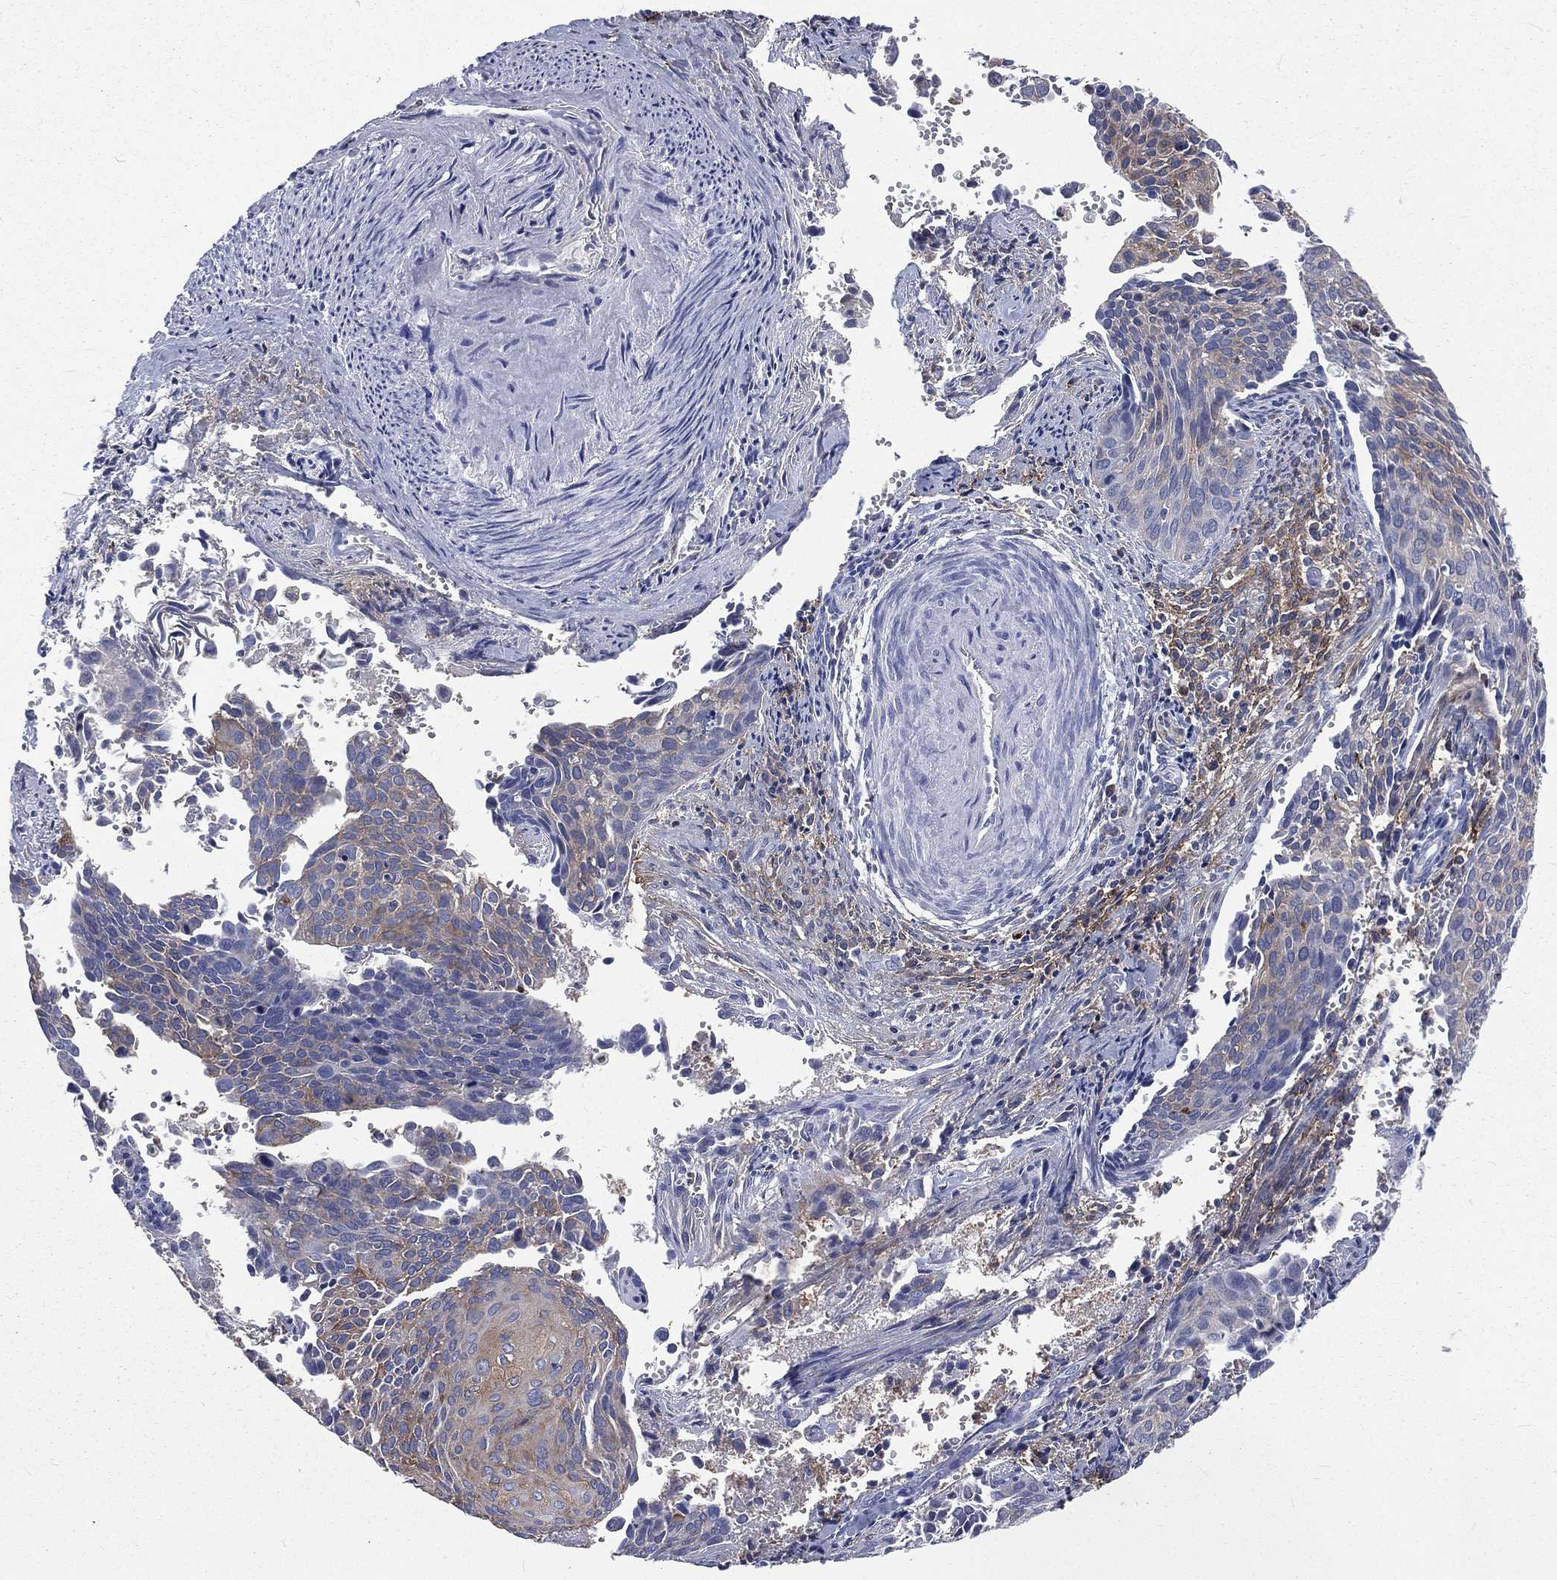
{"staining": {"intensity": "negative", "quantity": "none", "location": "none"}, "tissue": "cervical cancer", "cell_type": "Tumor cells", "image_type": "cancer", "snomed": [{"axis": "morphology", "description": "Squamous cell carcinoma, NOS"}, {"axis": "topography", "description": "Cervix"}], "caption": "Immunohistochemistry (IHC) histopathology image of neoplastic tissue: human cervical cancer stained with DAB (3,3'-diaminobenzidine) displays no significant protein positivity in tumor cells.", "gene": "BASP1", "patient": {"sex": "female", "age": 29}}